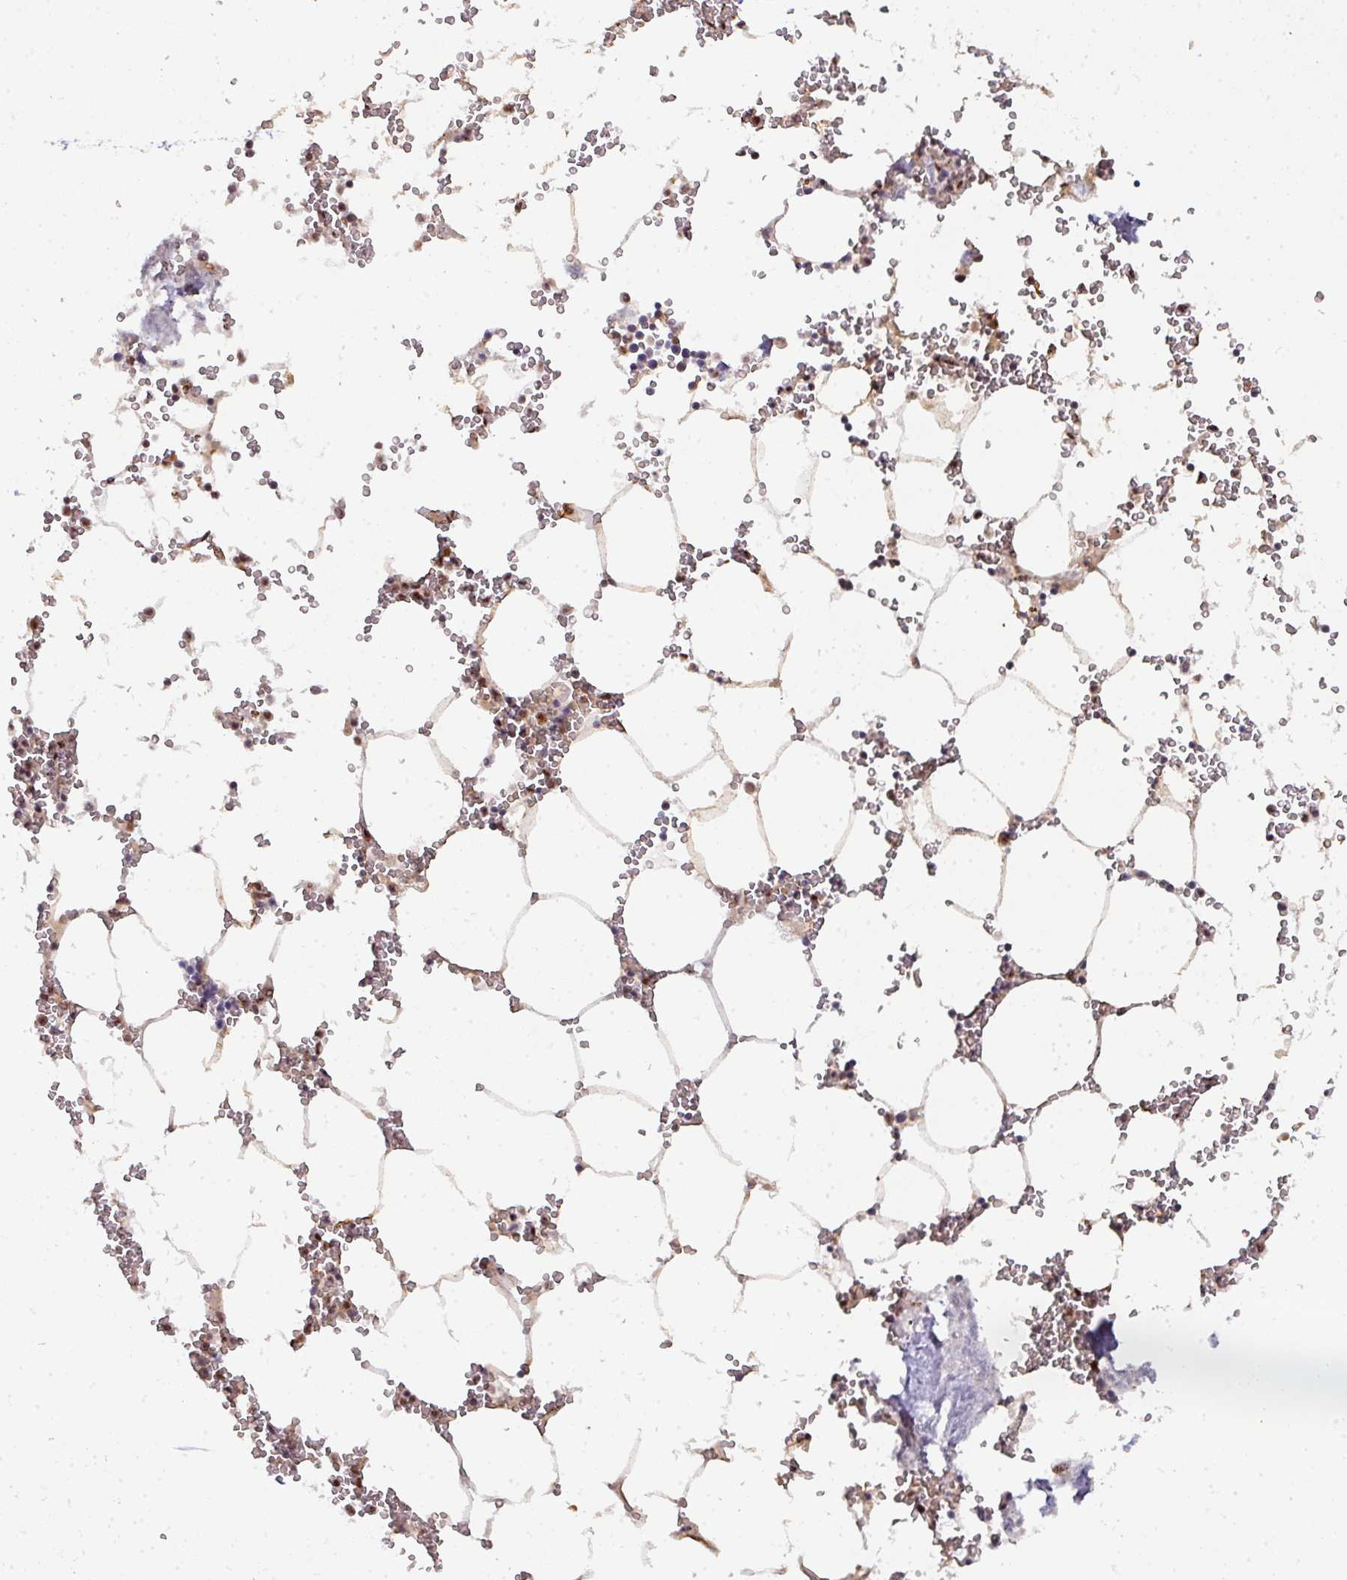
{"staining": {"intensity": "moderate", "quantity": "<25%", "location": "cytoplasmic/membranous,nuclear"}, "tissue": "bone marrow", "cell_type": "Hematopoietic cells", "image_type": "normal", "snomed": [{"axis": "morphology", "description": "Normal tissue, NOS"}, {"axis": "topography", "description": "Bone marrow"}], "caption": "Immunohistochemistry (IHC) of benign human bone marrow displays low levels of moderate cytoplasmic/membranous,nuclear positivity in about <25% of hematopoietic cells. (brown staining indicates protein expression, while blue staining denotes nuclei).", "gene": "RANBP9", "patient": {"sex": "male", "age": 54}}